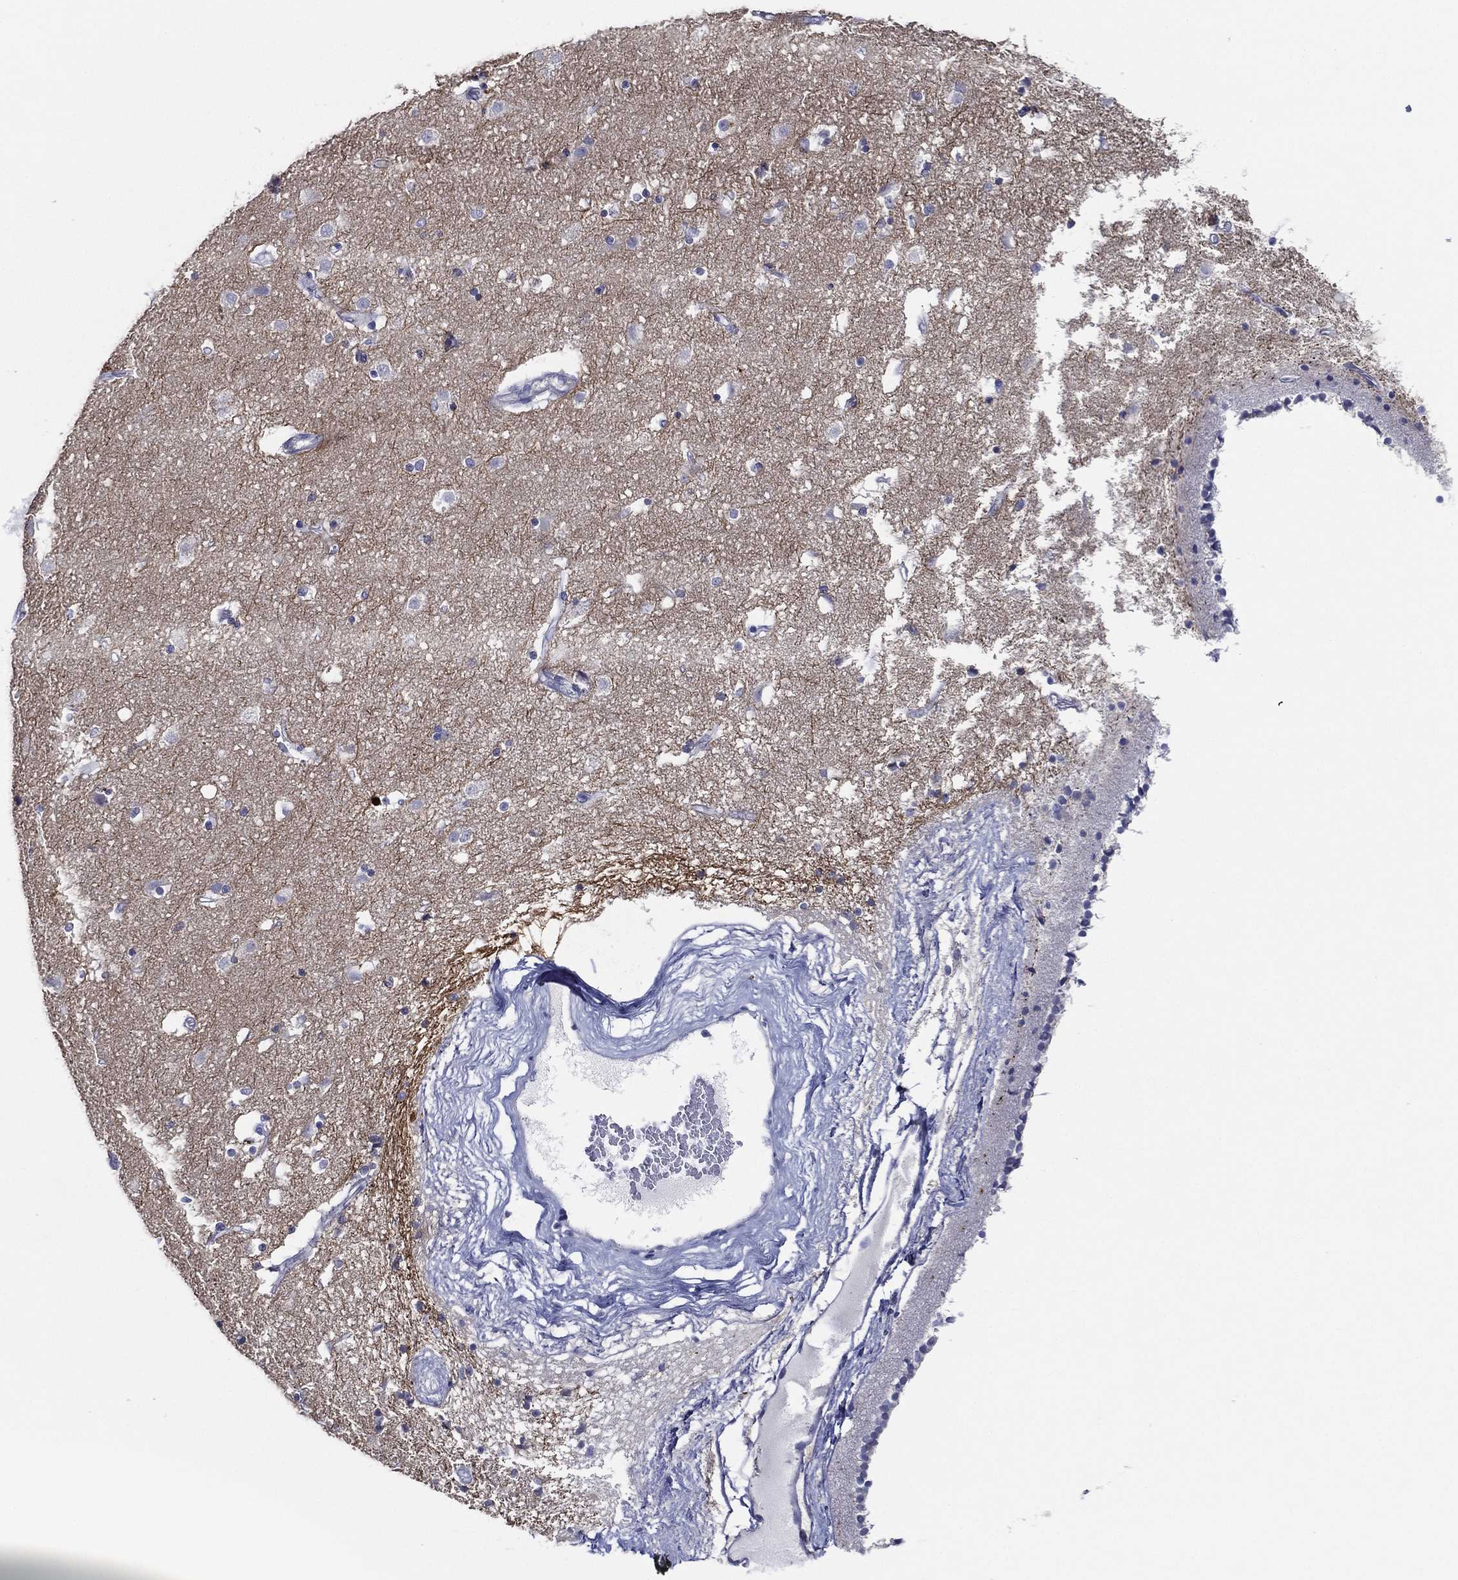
{"staining": {"intensity": "negative", "quantity": "none", "location": "none"}, "tissue": "caudate", "cell_type": "Glial cells", "image_type": "normal", "snomed": [{"axis": "morphology", "description": "Normal tissue, NOS"}, {"axis": "topography", "description": "Lateral ventricle wall"}], "caption": "The photomicrograph reveals no staining of glial cells in unremarkable caudate. The staining is performed using DAB (3,3'-diaminobenzidine) brown chromogen with nuclei counter-stained in using hematoxylin.", "gene": "SLC13A4", "patient": {"sex": "female", "age": 71}}